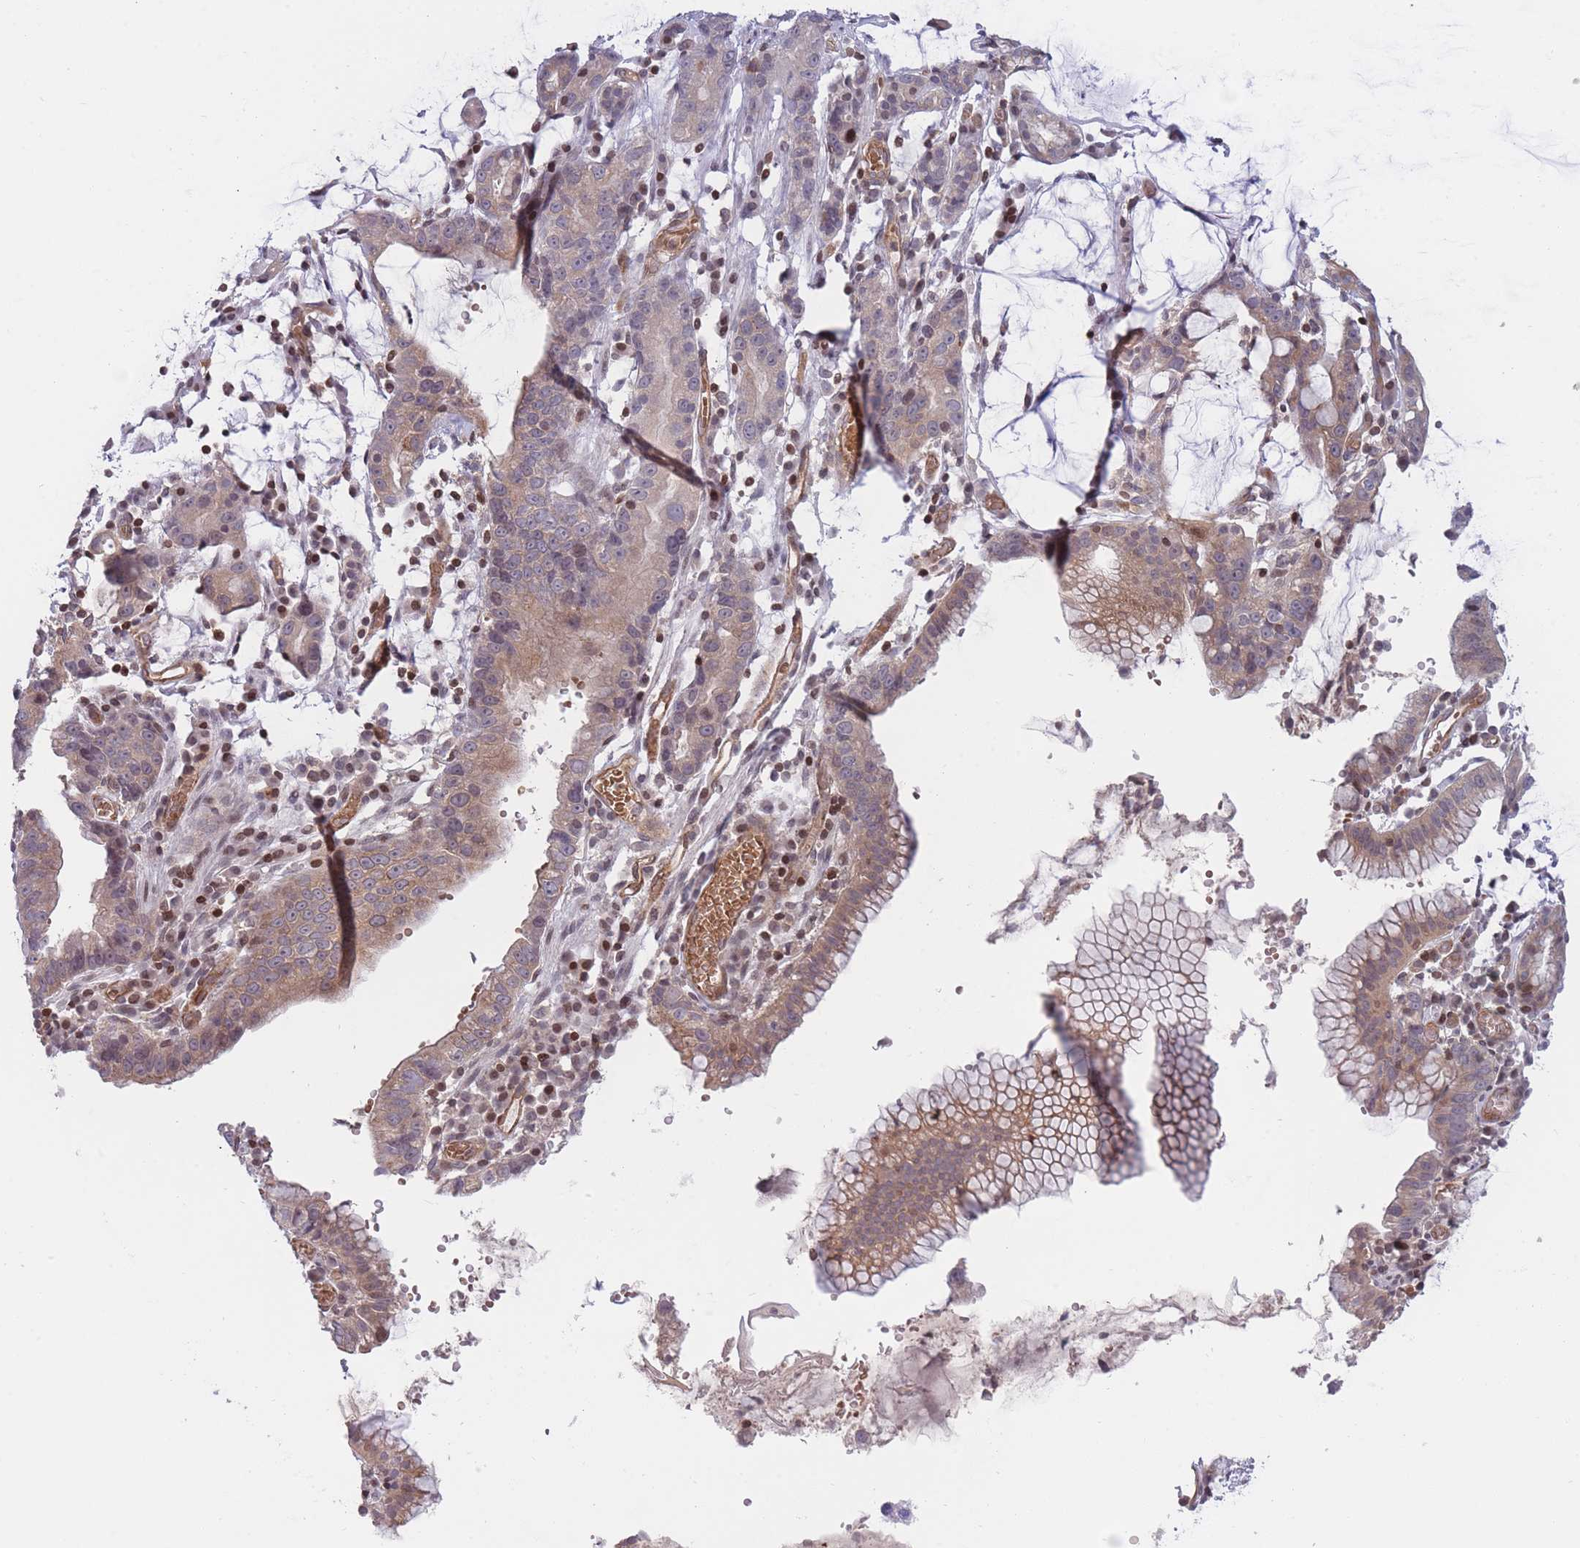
{"staining": {"intensity": "weak", "quantity": "25%-75%", "location": "cytoplasmic/membranous"}, "tissue": "stomach cancer", "cell_type": "Tumor cells", "image_type": "cancer", "snomed": [{"axis": "morphology", "description": "Adenocarcinoma, NOS"}, {"axis": "topography", "description": "Stomach"}], "caption": "IHC photomicrograph of adenocarcinoma (stomach) stained for a protein (brown), which shows low levels of weak cytoplasmic/membranous expression in approximately 25%-75% of tumor cells.", "gene": "SLC35F5", "patient": {"sex": "male", "age": 55}}